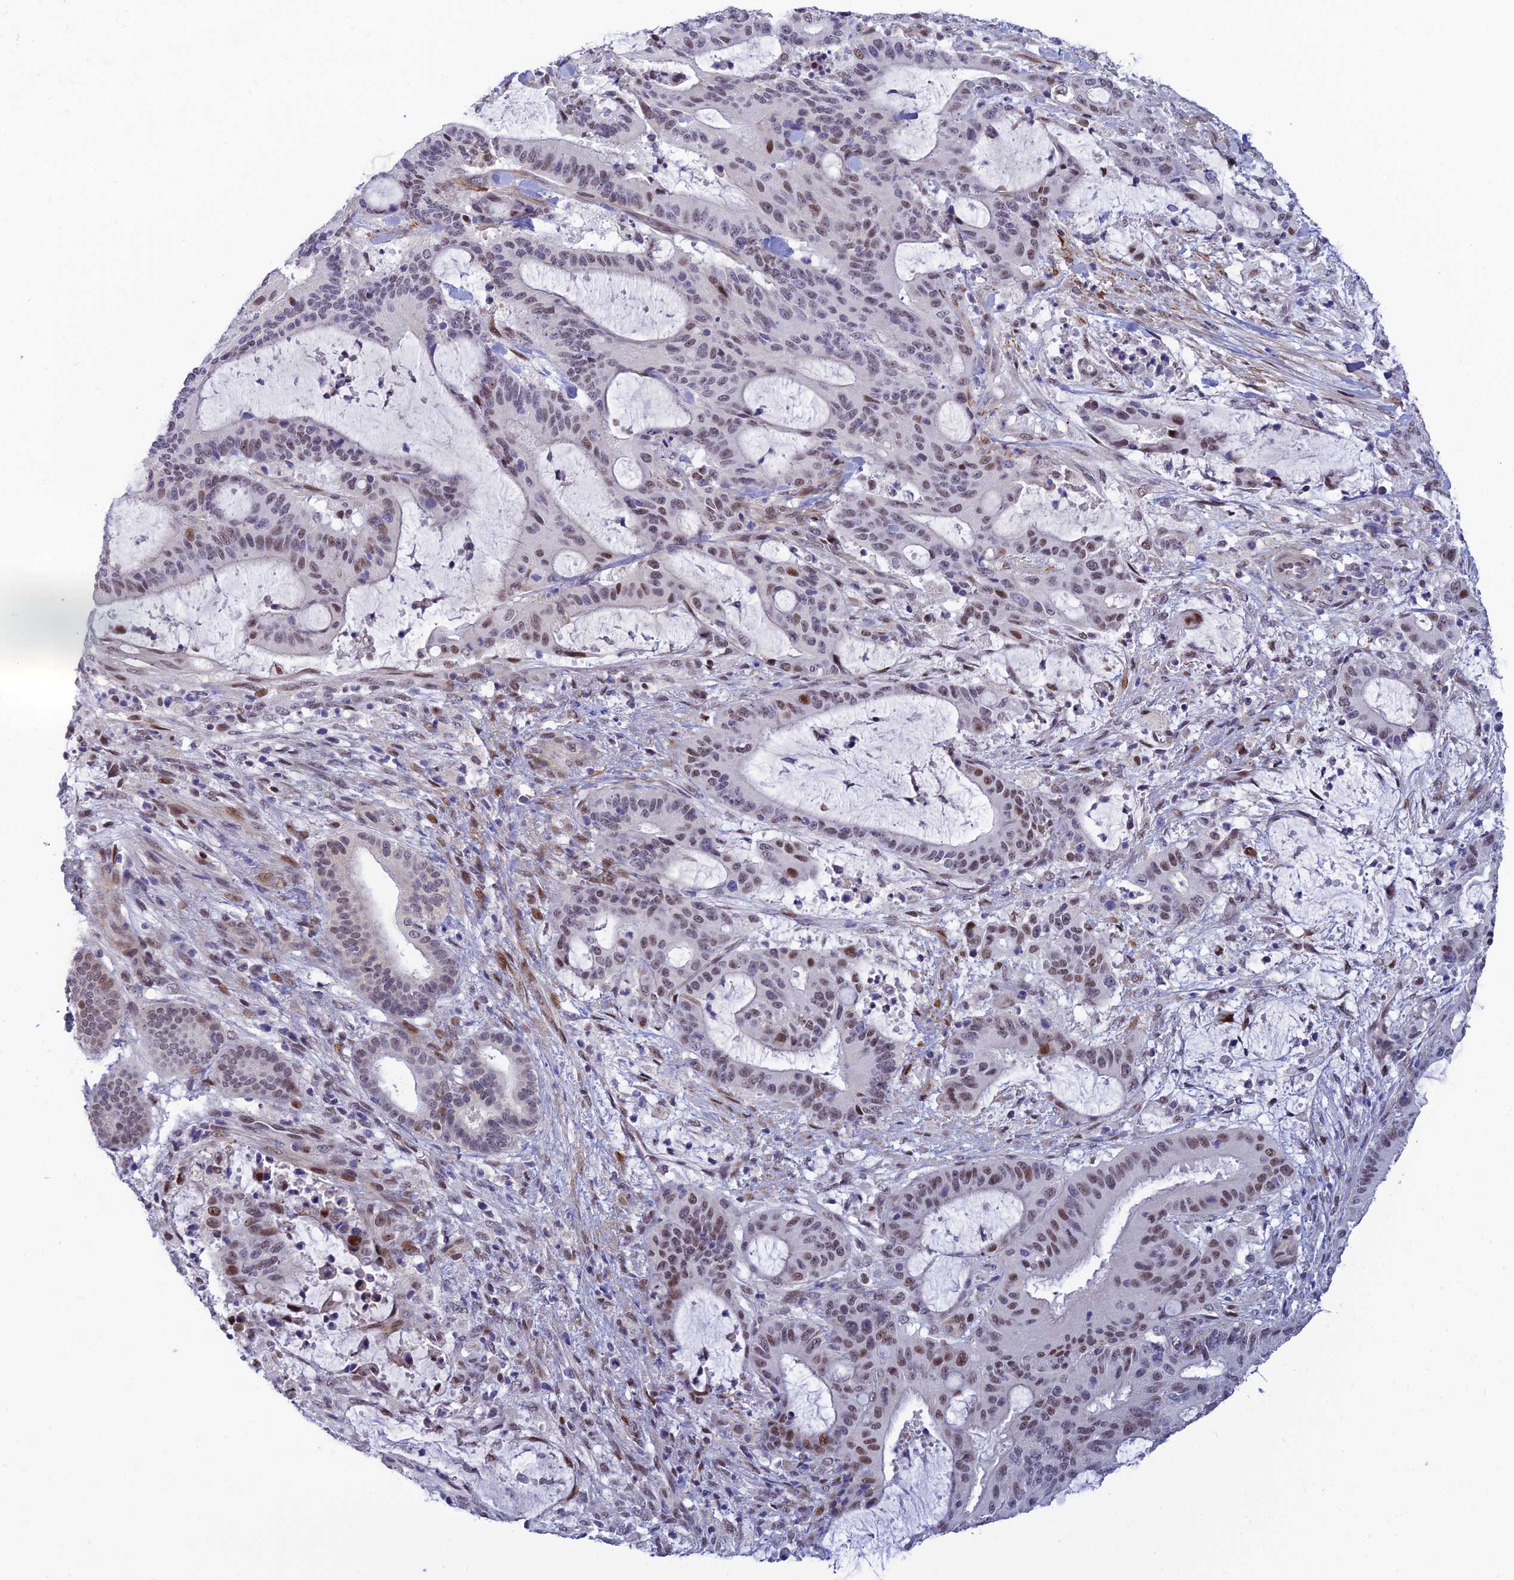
{"staining": {"intensity": "moderate", "quantity": "<25%", "location": "nuclear"}, "tissue": "liver cancer", "cell_type": "Tumor cells", "image_type": "cancer", "snomed": [{"axis": "morphology", "description": "Normal tissue, NOS"}, {"axis": "morphology", "description": "Cholangiocarcinoma"}, {"axis": "topography", "description": "Liver"}, {"axis": "topography", "description": "Peripheral nerve tissue"}], "caption": "The micrograph displays immunohistochemical staining of cholangiocarcinoma (liver). There is moderate nuclear expression is present in about <25% of tumor cells.", "gene": "CLK4", "patient": {"sex": "female", "age": 73}}